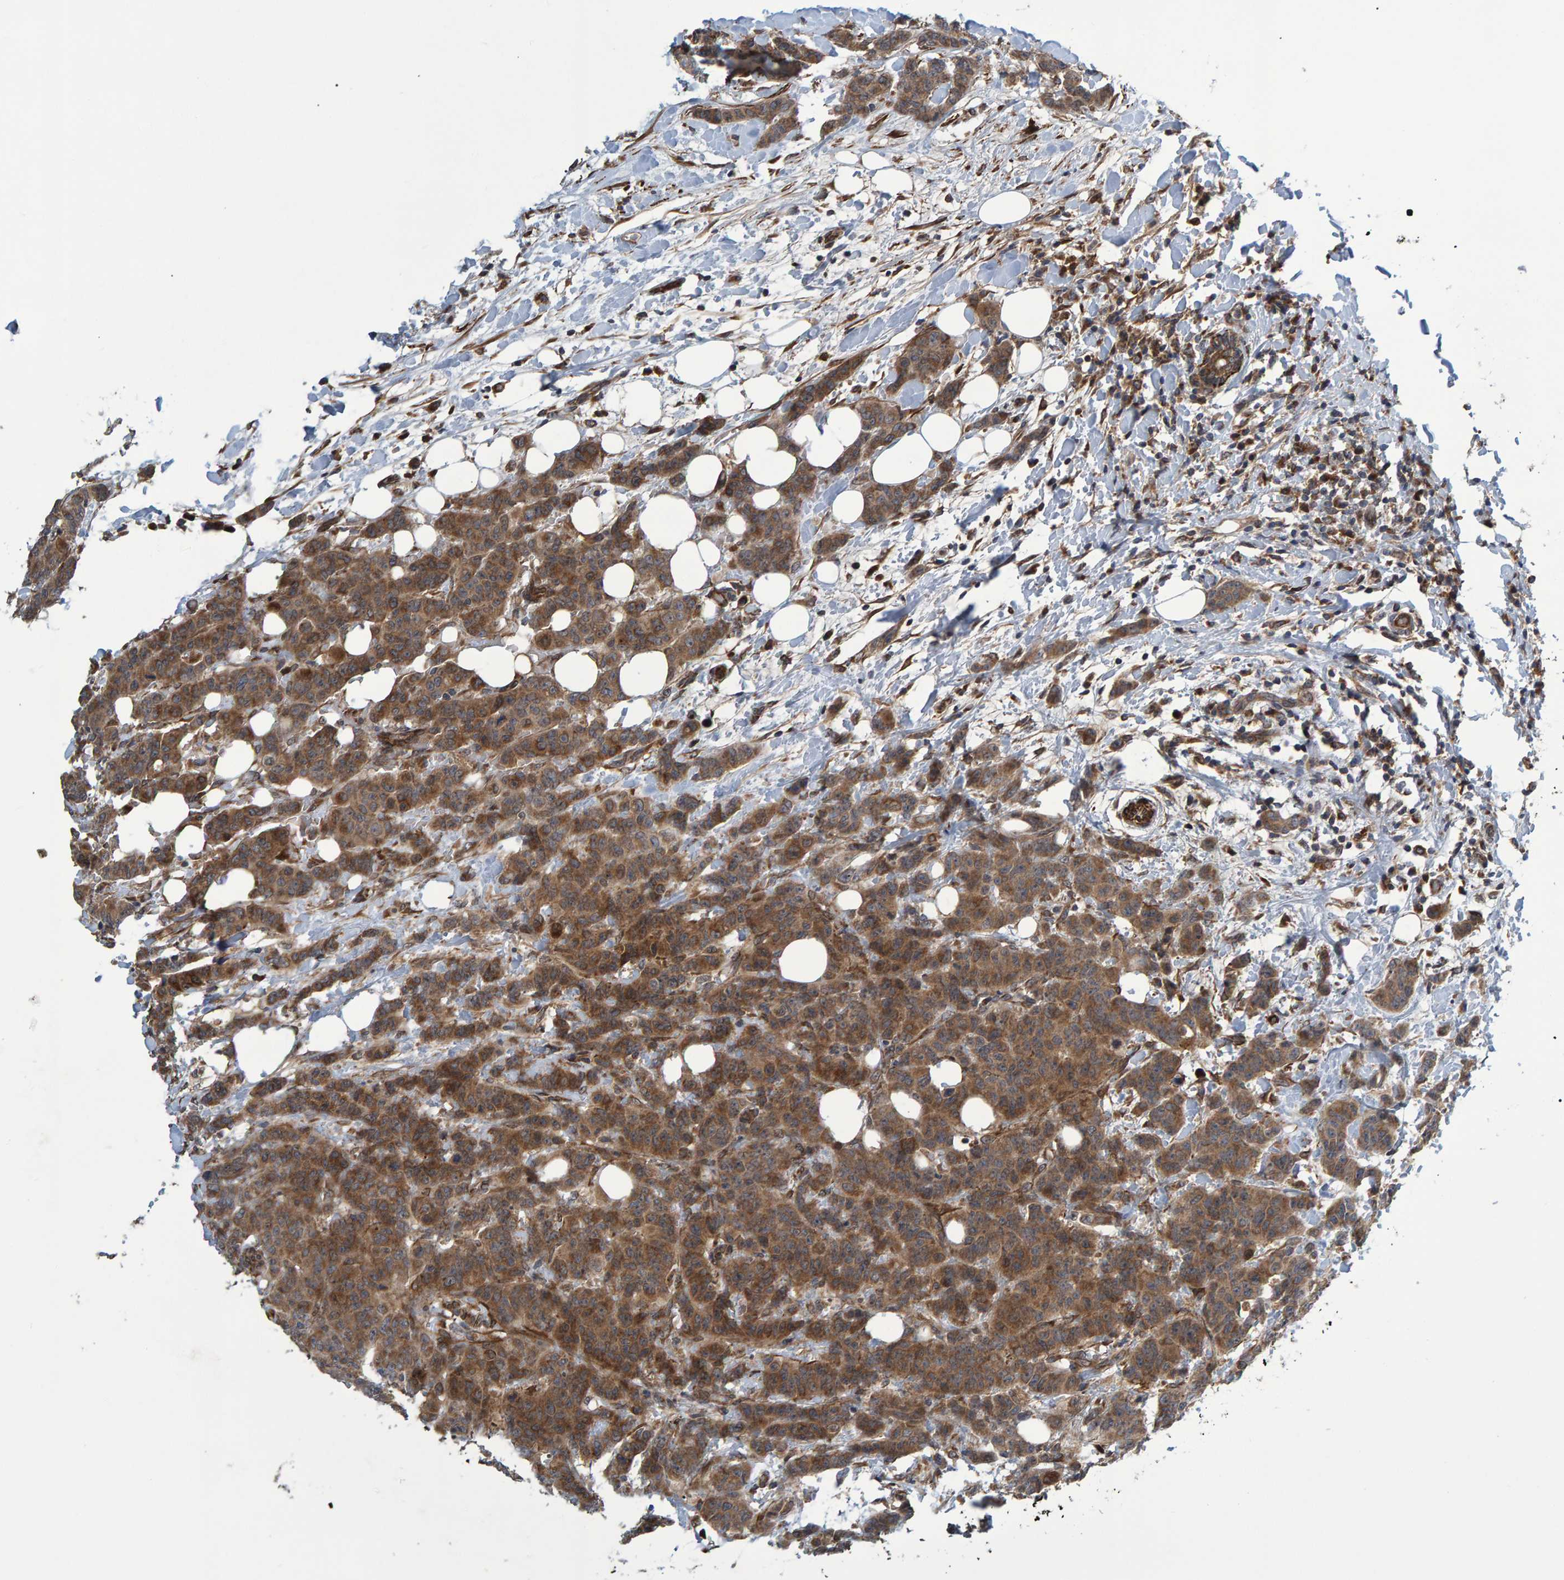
{"staining": {"intensity": "moderate", "quantity": ">75%", "location": "cytoplasmic/membranous"}, "tissue": "breast cancer", "cell_type": "Tumor cells", "image_type": "cancer", "snomed": [{"axis": "morphology", "description": "Normal tissue, NOS"}, {"axis": "morphology", "description": "Duct carcinoma"}, {"axis": "topography", "description": "Breast"}], "caption": "A high-resolution histopathology image shows immunohistochemistry (IHC) staining of intraductal carcinoma (breast), which exhibits moderate cytoplasmic/membranous staining in approximately >75% of tumor cells.", "gene": "ATP6V1H", "patient": {"sex": "female", "age": 40}}